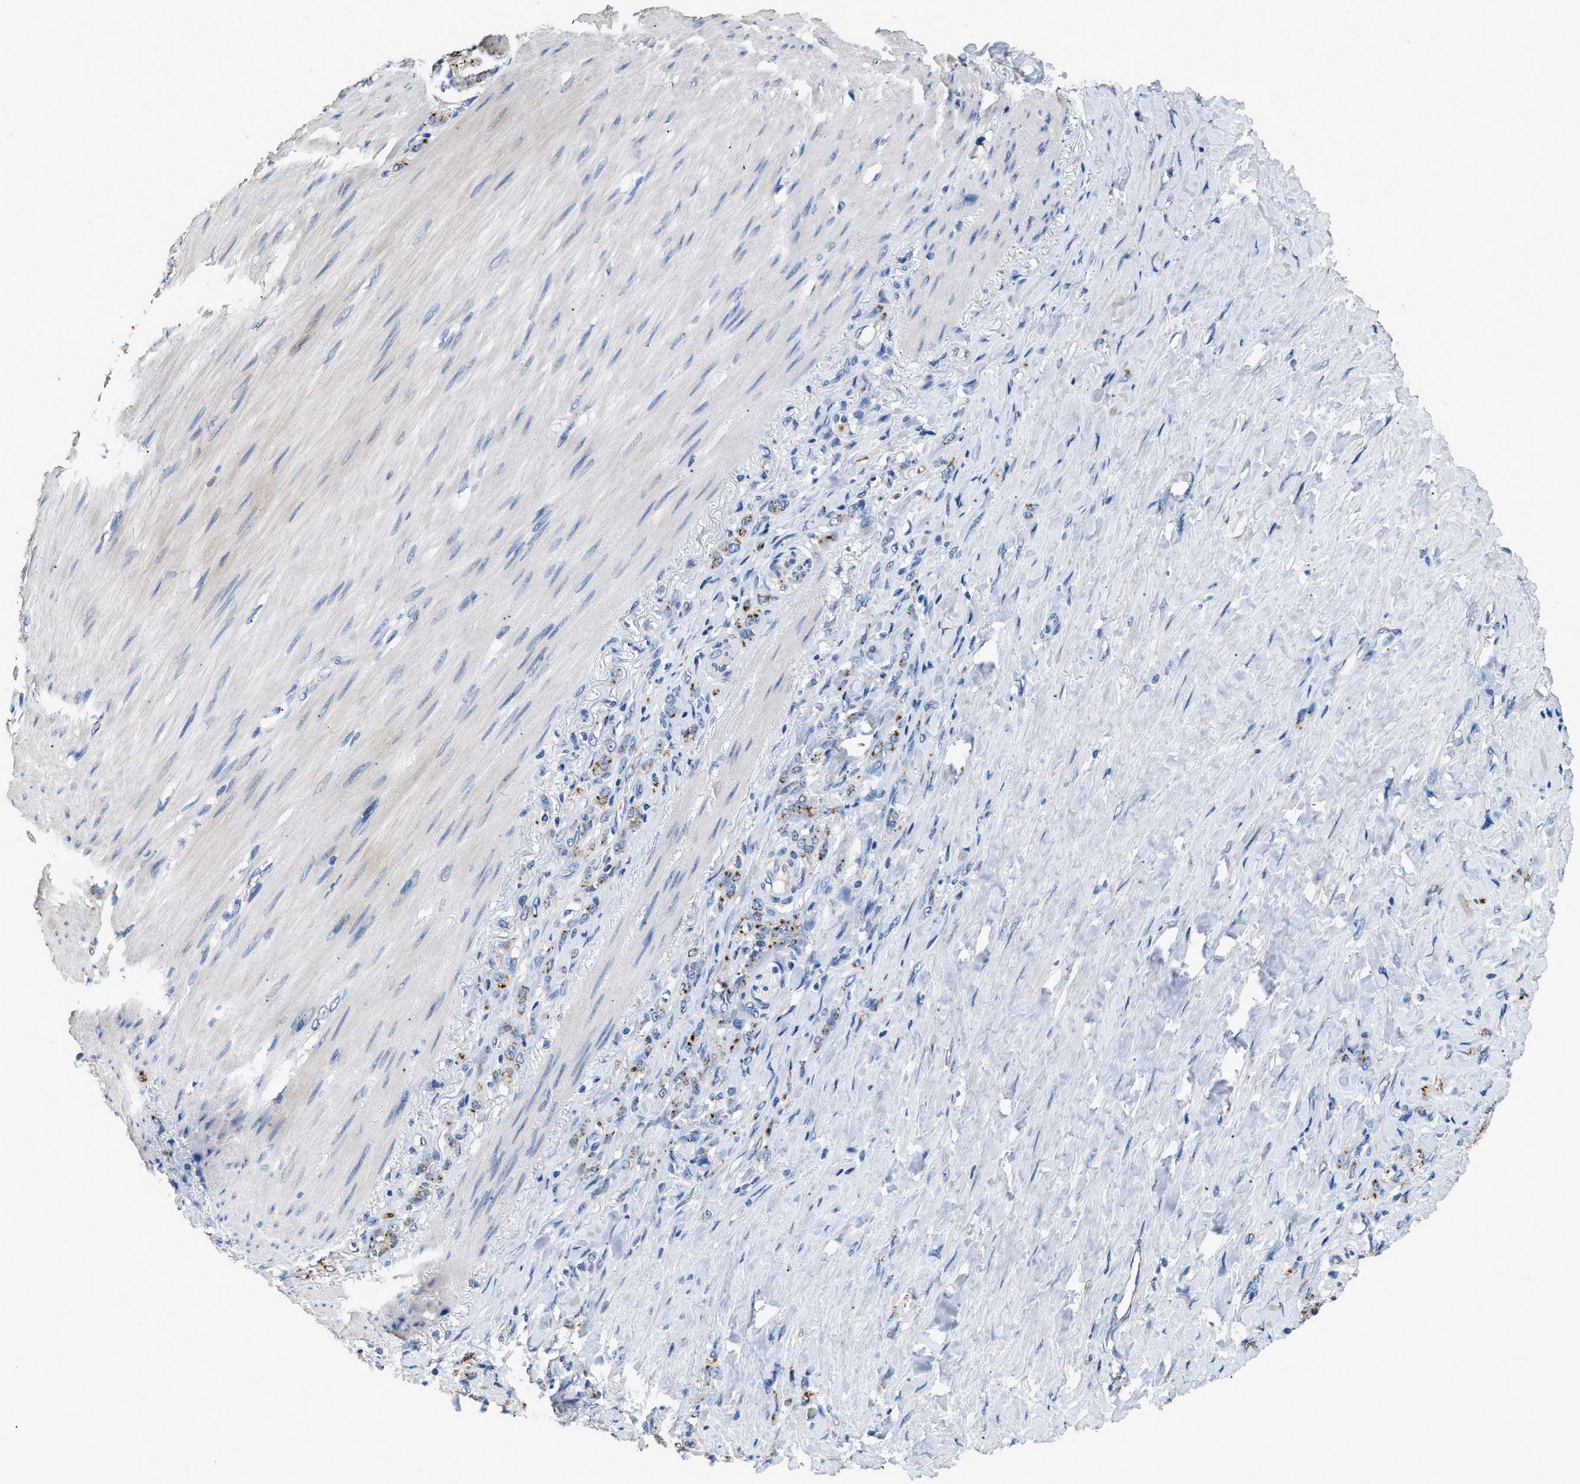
{"staining": {"intensity": "moderate", "quantity": ">75%", "location": "cytoplasmic/membranous"}, "tissue": "stomach cancer", "cell_type": "Tumor cells", "image_type": "cancer", "snomed": [{"axis": "morphology", "description": "Adenocarcinoma, NOS"}, {"axis": "topography", "description": "Stomach"}], "caption": "Protein staining shows moderate cytoplasmic/membranous staining in about >75% of tumor cells in stomach adenocarcinoma. The protein of interest is shown in brown color, while the nuclei are stained blue.", "gene": "GOLM1", "patient": {"sex": "male", "age": 82}}